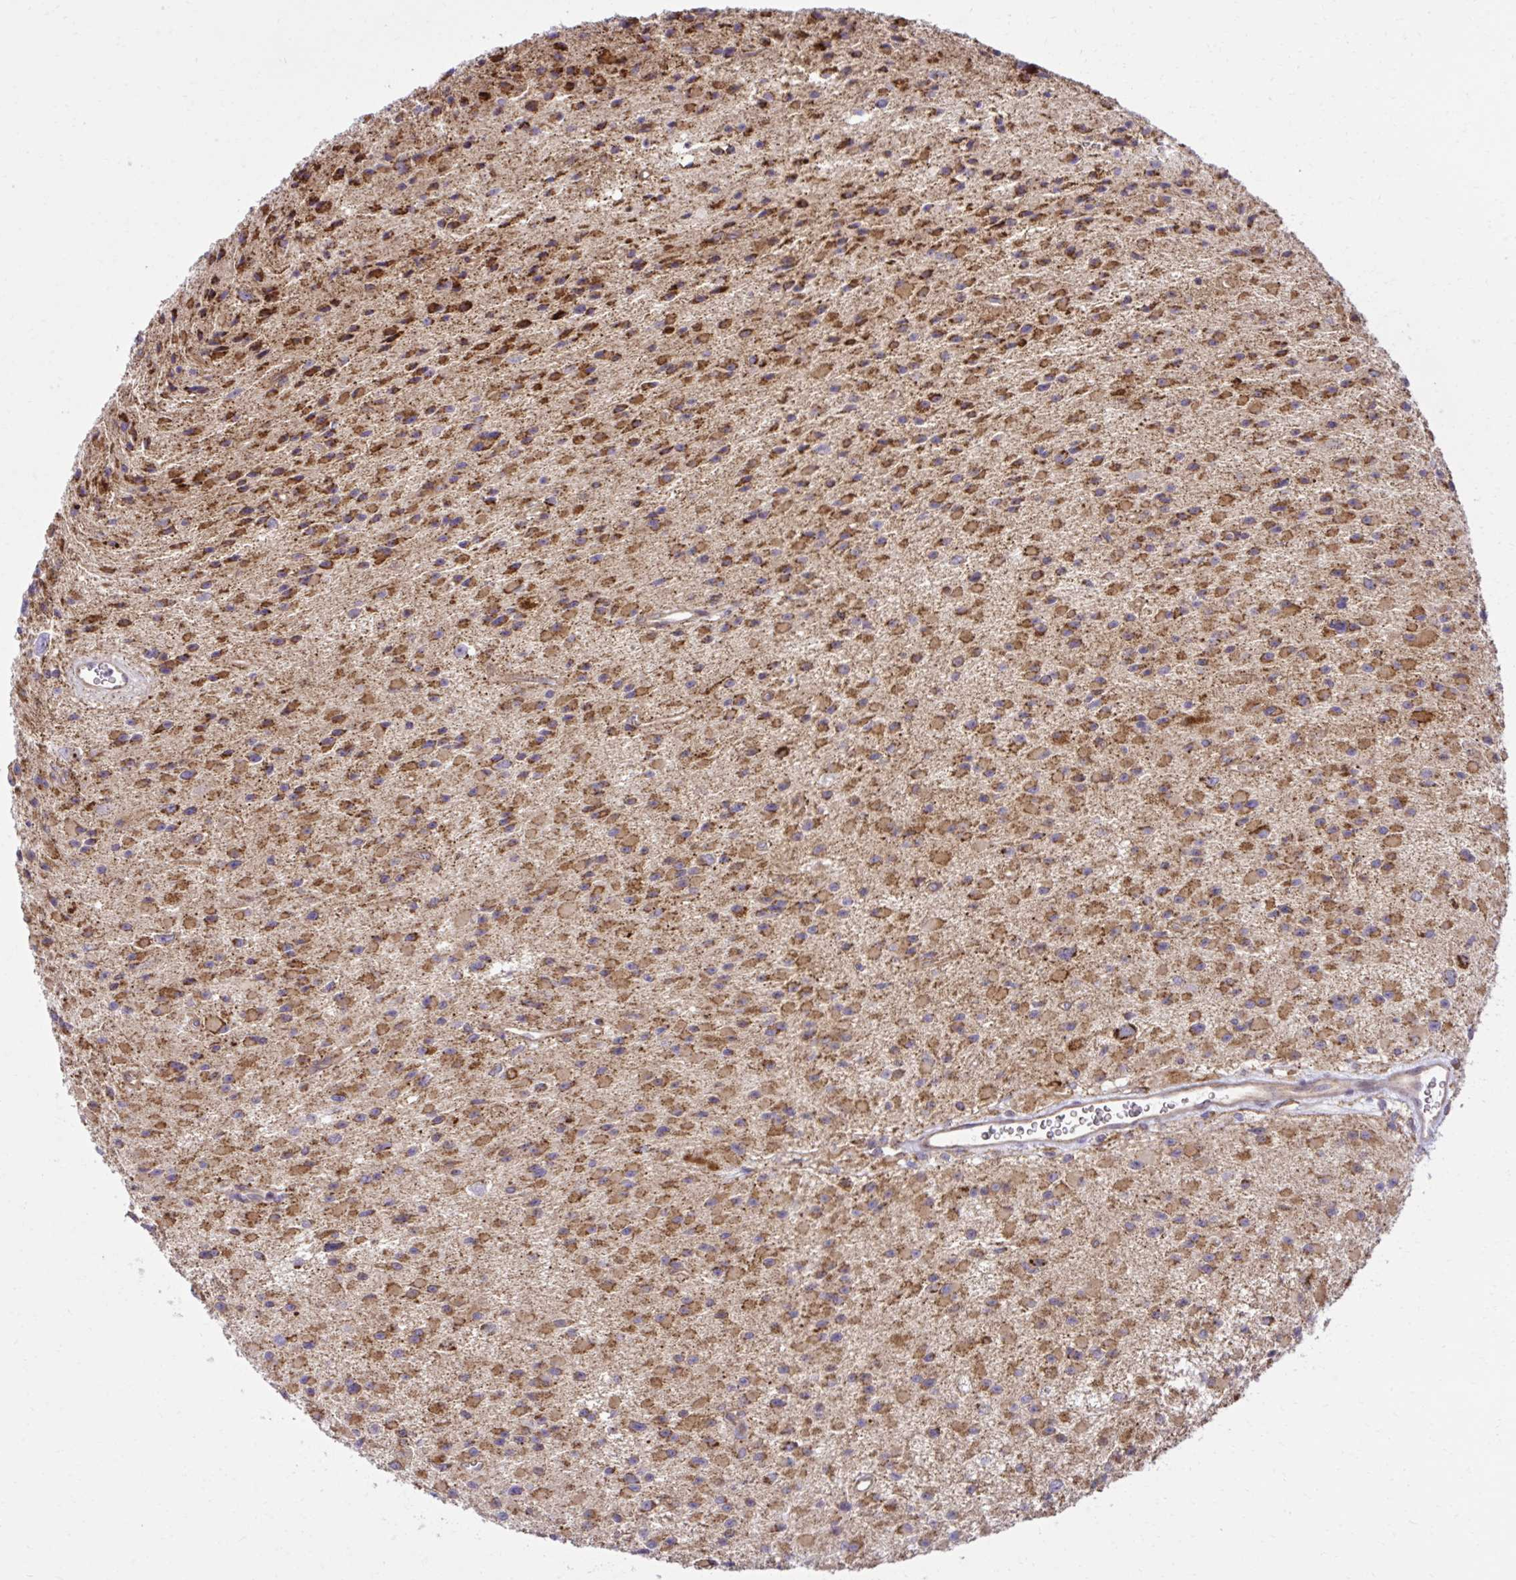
{"staining": {"intensity": "moderate", "quantity": ">75%", "location": "cytoplasmic/membranous"}, "tissue": "glioma", "cell_type": "Tumor cells", "image_type": "cancer", "snomed": [{"axis": "morphology", "description": "Glioma, malignant, High grade"}, {"axis": "topography", "description": "Brain"}], "caption": "Tumor cells show medium levels of moderate cytoplasmic/membranous staining in about >75% of cells in glioma.", "gene": "LIMS1", "patient": {"sex": "male", "age": 29}}